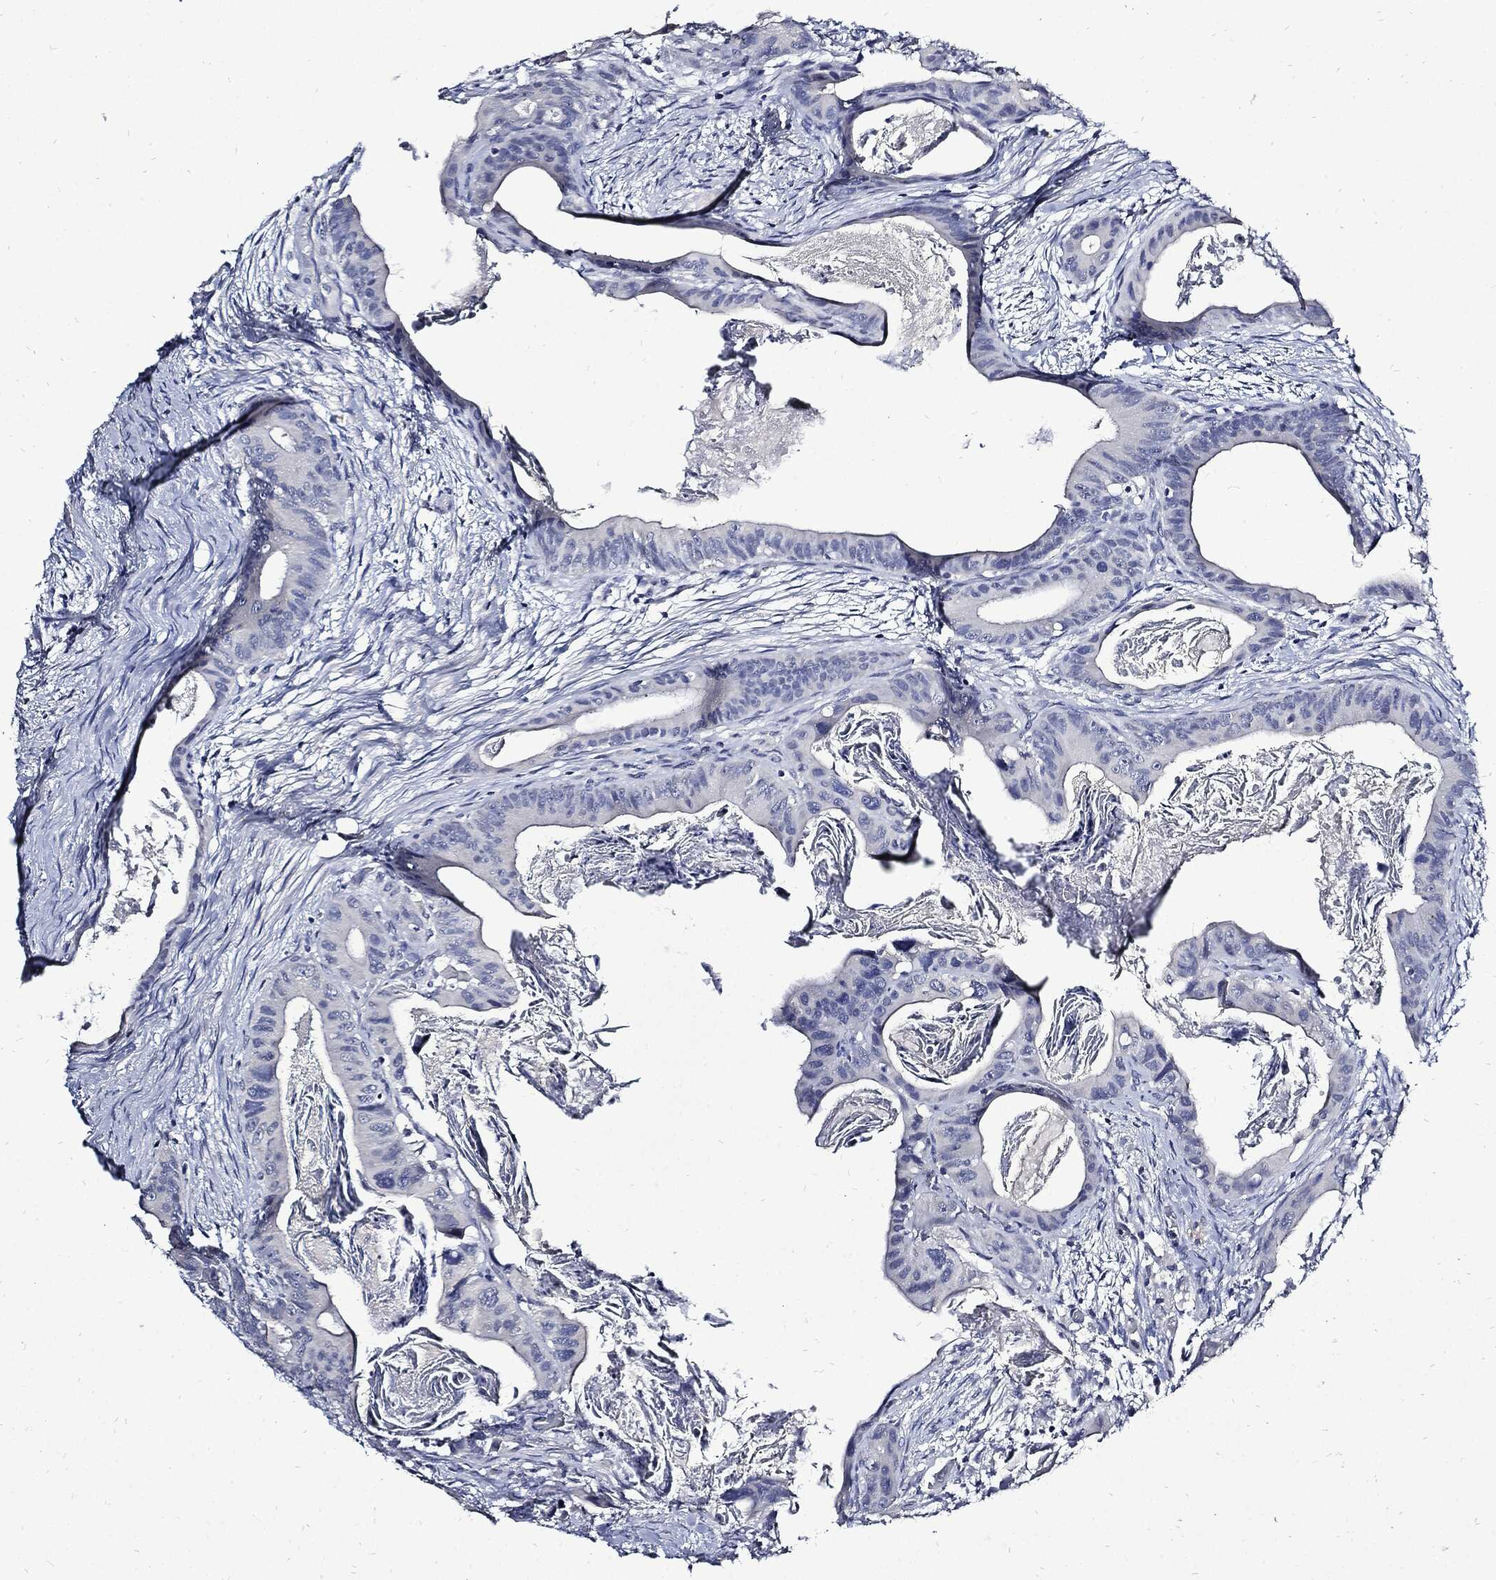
{"staining": {"intensity": "negative", "quantity": "none", "location": "none"}, "tissue": "colorectal cancer", "cell_type": "Tumor cells", "image_type": "cancer", "snomed": [{"axis": "morphology", "description": "Adenocarcinoma, NOS"}, {"axis": "topography", "description": "Rectum"}], "caption": "Colorectal adenocarcinoma stained for a protein using IHC displays no positivity tumor cells.", "gene": "CPE", "patient": {"sex": "male", "age": 64}}